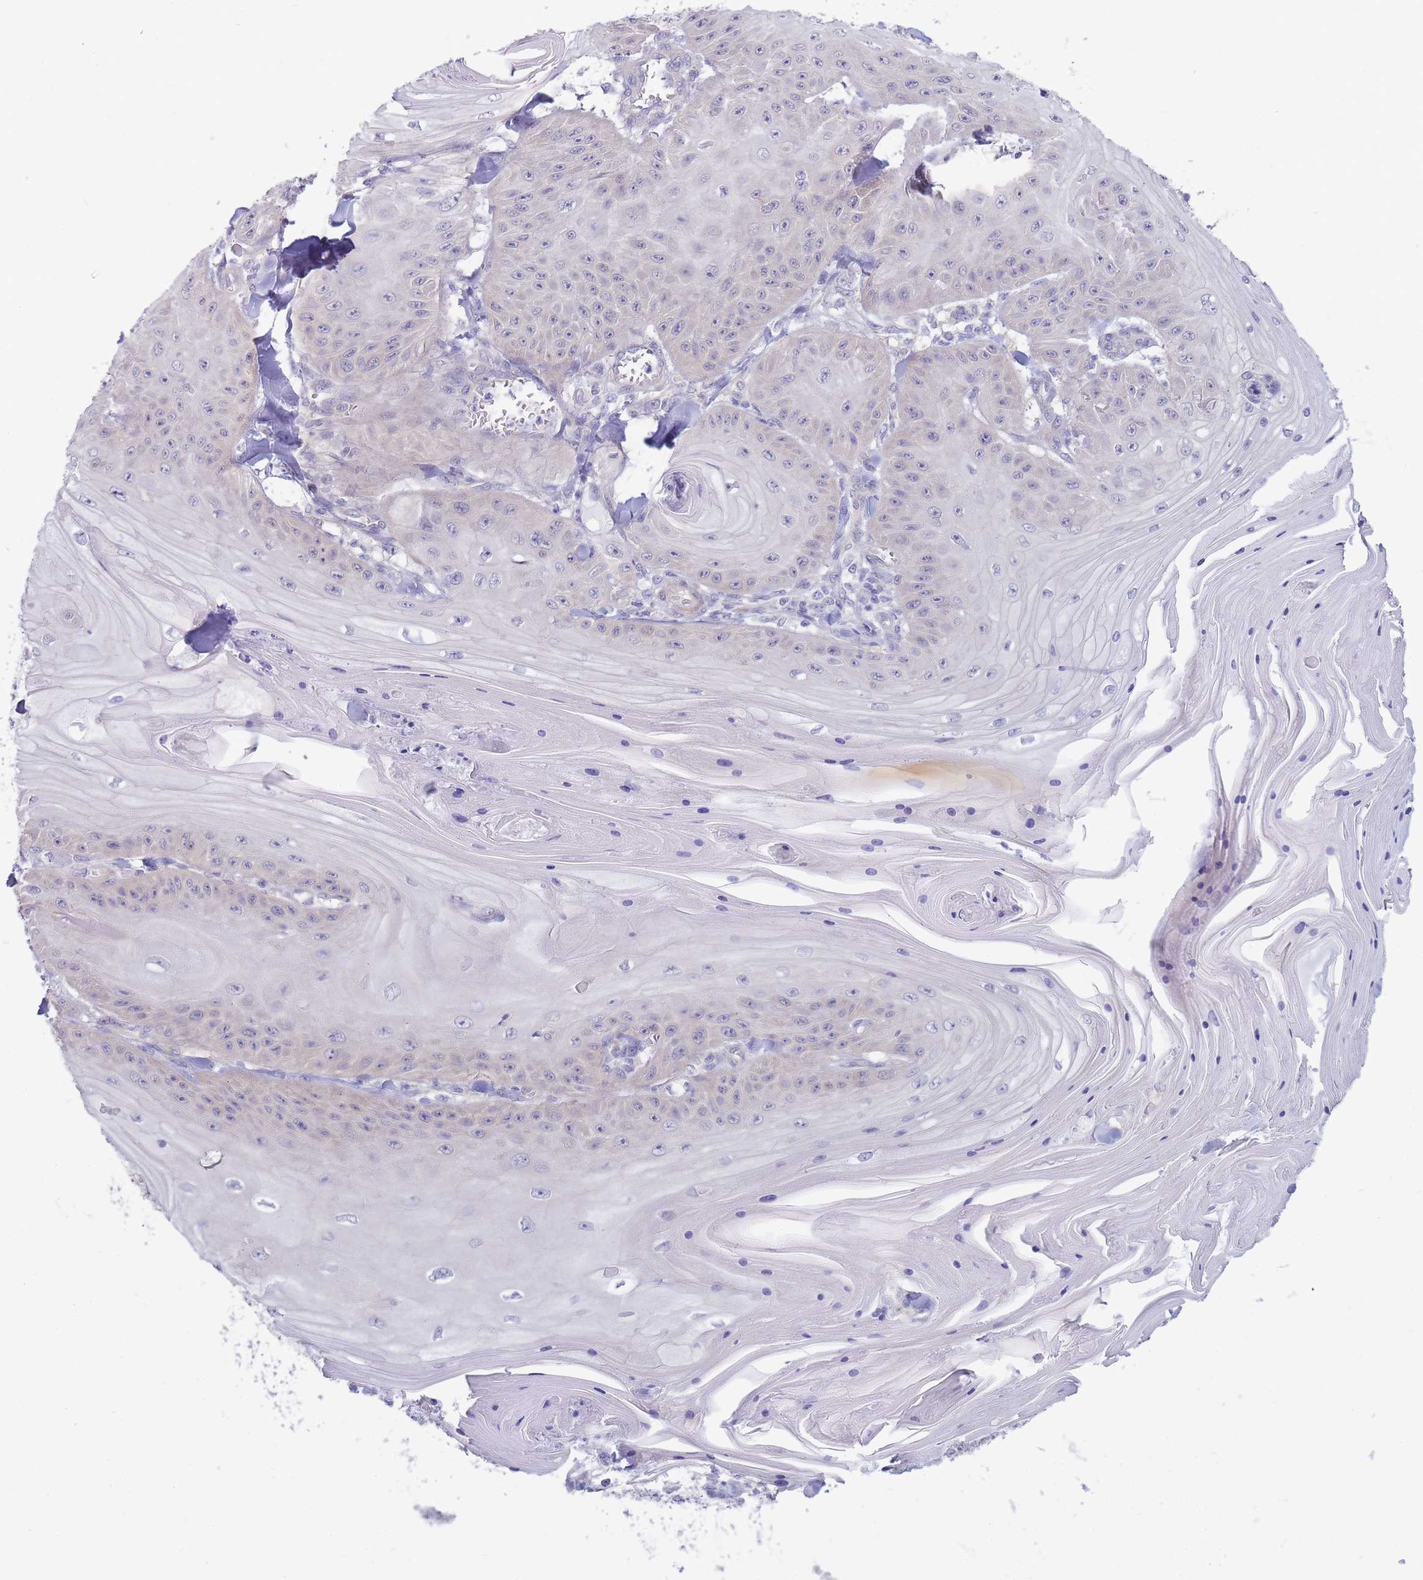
{"staining": {"intensity": "negative", "quantity": "none", "location": "none"}, "tissue": "skin cancer", "cell_type": "Tumor cells", "image_type": "cancer", "snomed": [{"axis": "morphology", "description": "Squamous cell carcinoma, NOS"}, {"axis": "topography", "description": "Skin"}], "caption": "IHC micrograph of neoplastic tissue: skin cancer stained with DAB (3,3'-diaminobenzidine) demonstrates no significant protein expression in tumor cells.", "gene": "SUGT1", "patient": {"sex": "female", "age": 78}}